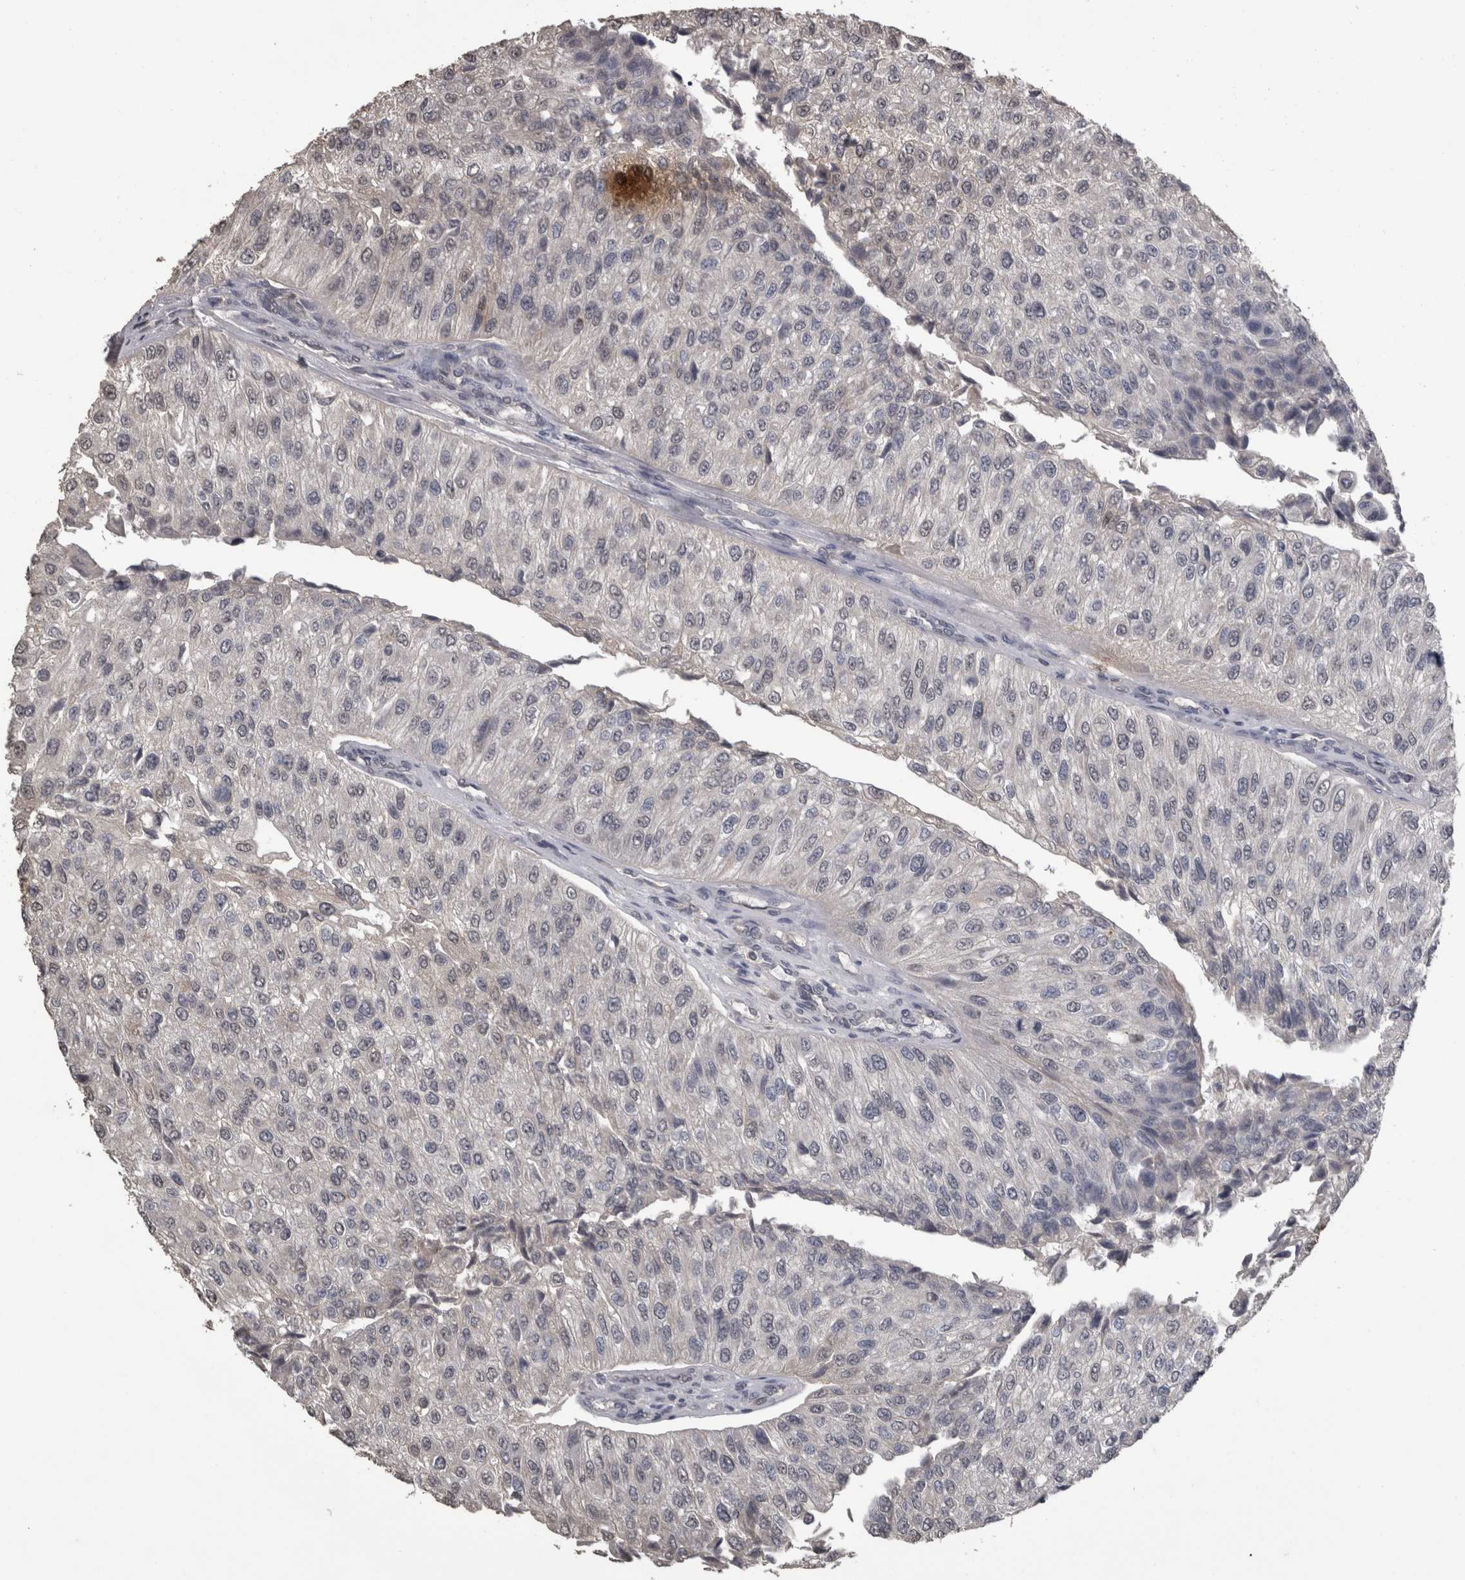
{"staining": {"intensity": "negative", "quantity": "none", "location": "none"}, "tissue": "urothelial cancer", "cell_type": "Tumor cells", "image_type": "cancer", "snomed": [{"axis": "morphology", "description": "Urothelial carcinoma, High grade"}, {"axis": "topography", "description": "Kidney"}, {"axis": "topography", "description": "Urinary bladder"}], "caption": "This is a image of IHC staining of high-grade urothelial carcinoma, which shows no positivity in tumor cells. (Immunohistochemistry, brightfield microscopy, high magnification).", "gene": "PIK3AP1", "patient": {"sex": "male", "age": 77}}